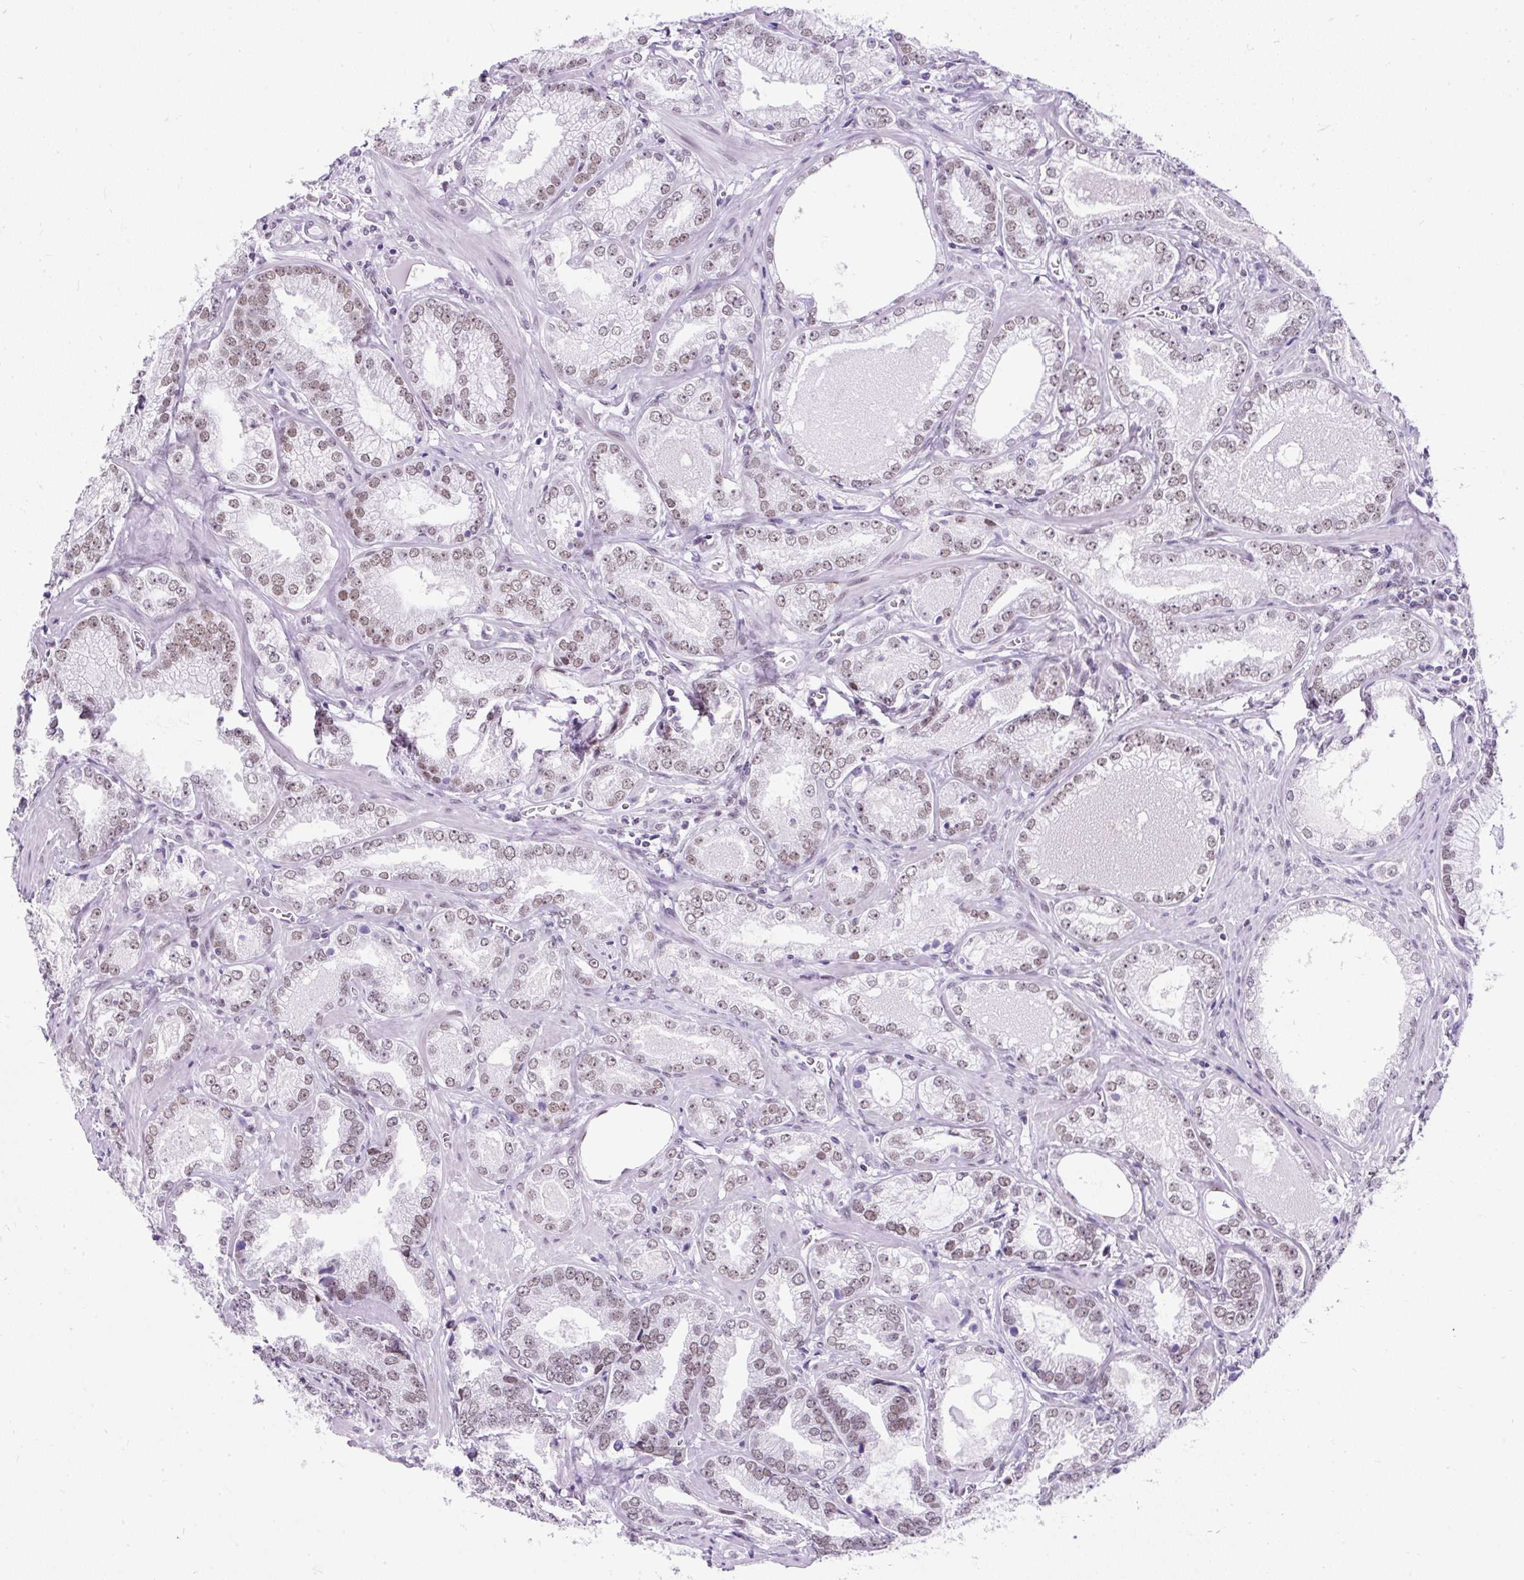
{"staining": {"intensity": "weak", "quantity": ">75%", "location": "nuclear"}, "tissue": "prostate cancer", "cell_type": "Tumor cells", "image_type": "cancer", "snomed": [{"axis": "morphology", "description": "Adenocarcinoma, Medium grade"}, {"axis": "topography", "description": "Prostate"}], "caption": "Human prostate cancer (adenocarcinoma (medium-grade)) stained for a protein (brown) exhibits weak nuclear positive staining in about >75% of tumor cells.", "gene": "PLCXD2", "patient": {"sex": "male", "age": 57}}